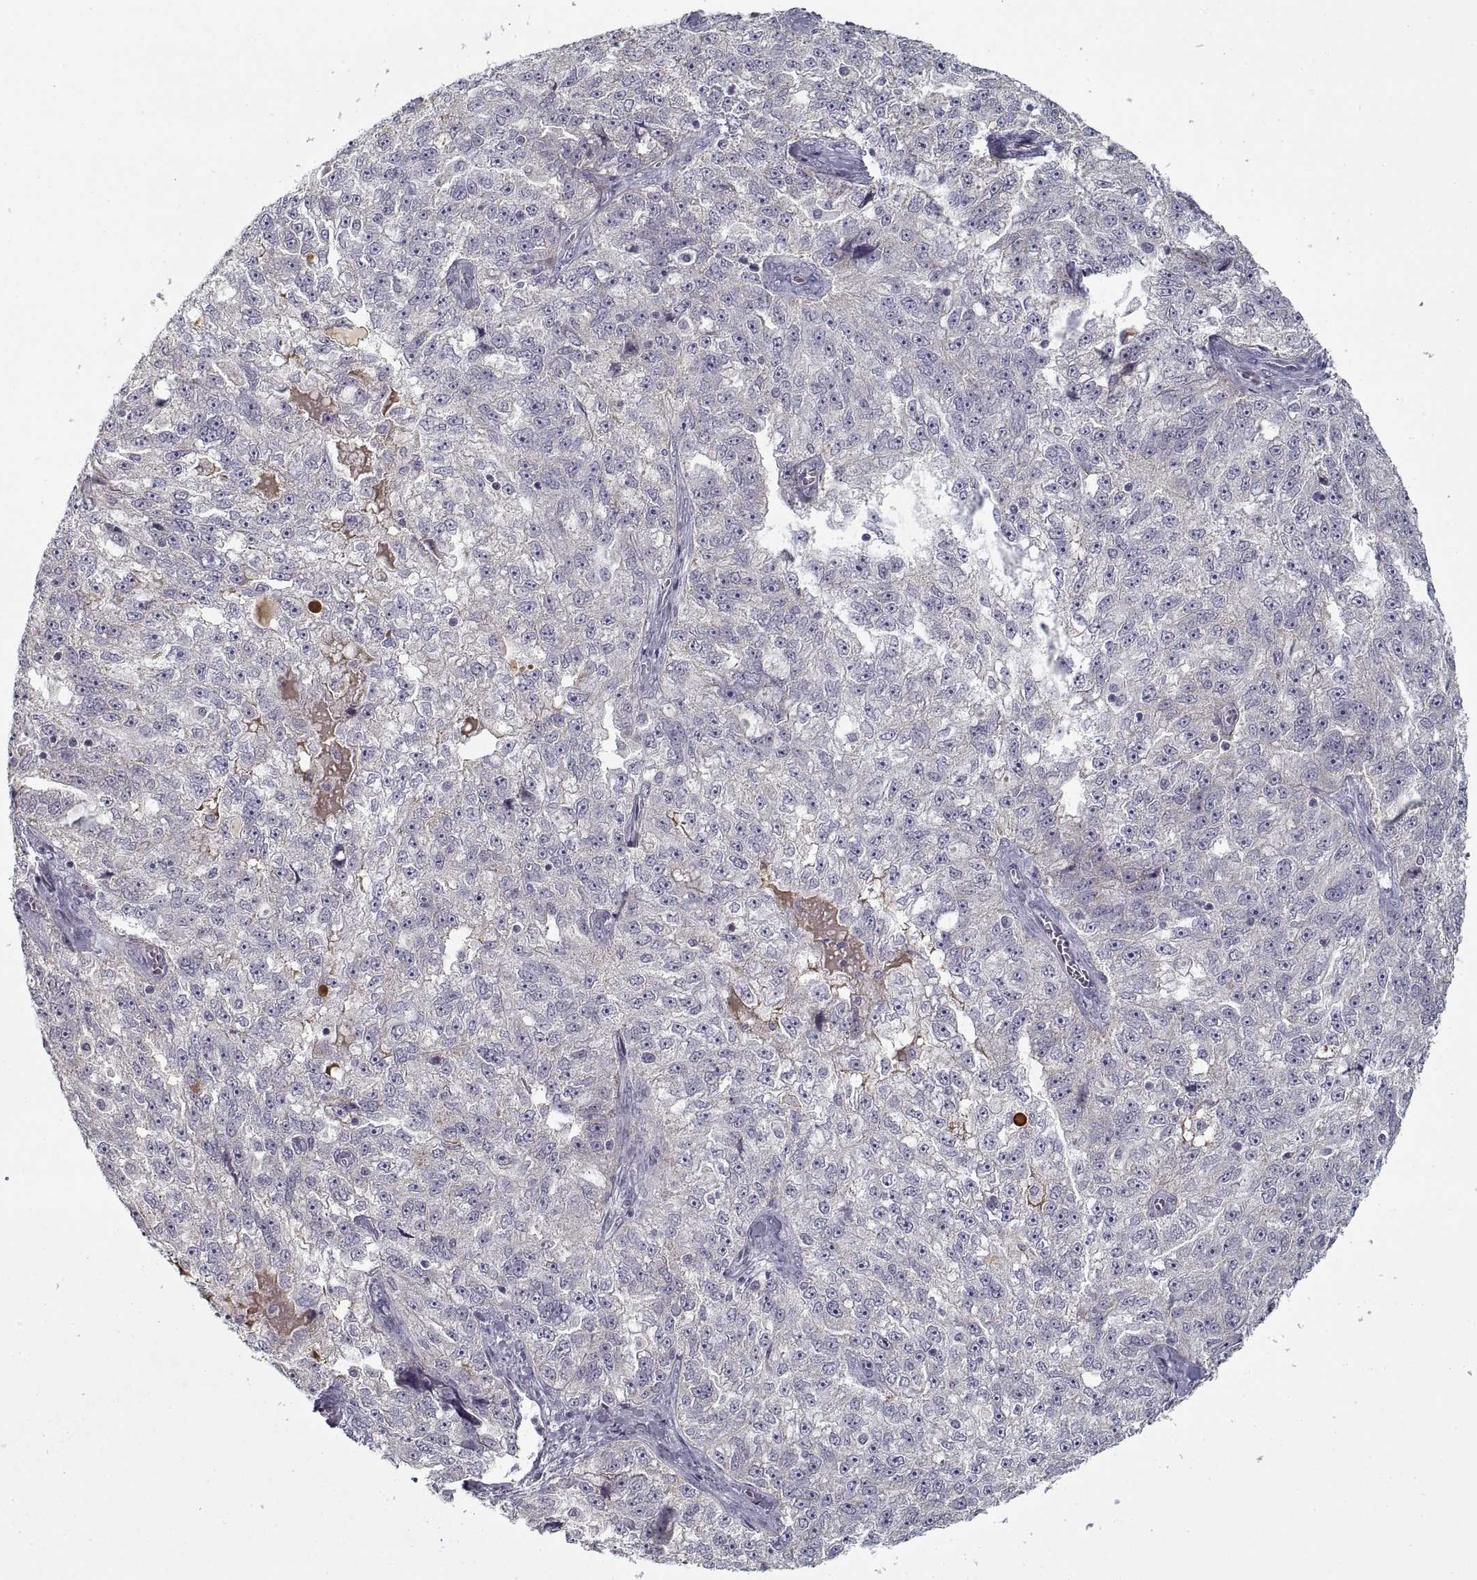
{"staining": {"intensity": "negative", "quantity": "none", "location": "none"}, "tissue": "ovarian cancer", "cell_type": "Tumor cells", "image_type": "cancer", "snomed": [{"axis": "morphology", "description": "Cystadenocarcinoma, serous, NOS"}, {"axis": "topography", "description": "Ovary"}], "caption": "This photomicrograph is of ovarian serous cystadenocarcinoma stained with immunohistochemistry to label a protein in brown with the nuclei are counter-stained blue. There is no positivity in tumor cells. (Brightfield microscopy of DAB immunohistochemistry at high magnification).", "gene": "GAD2", "patient": {"sex": "female", "age": 51}}